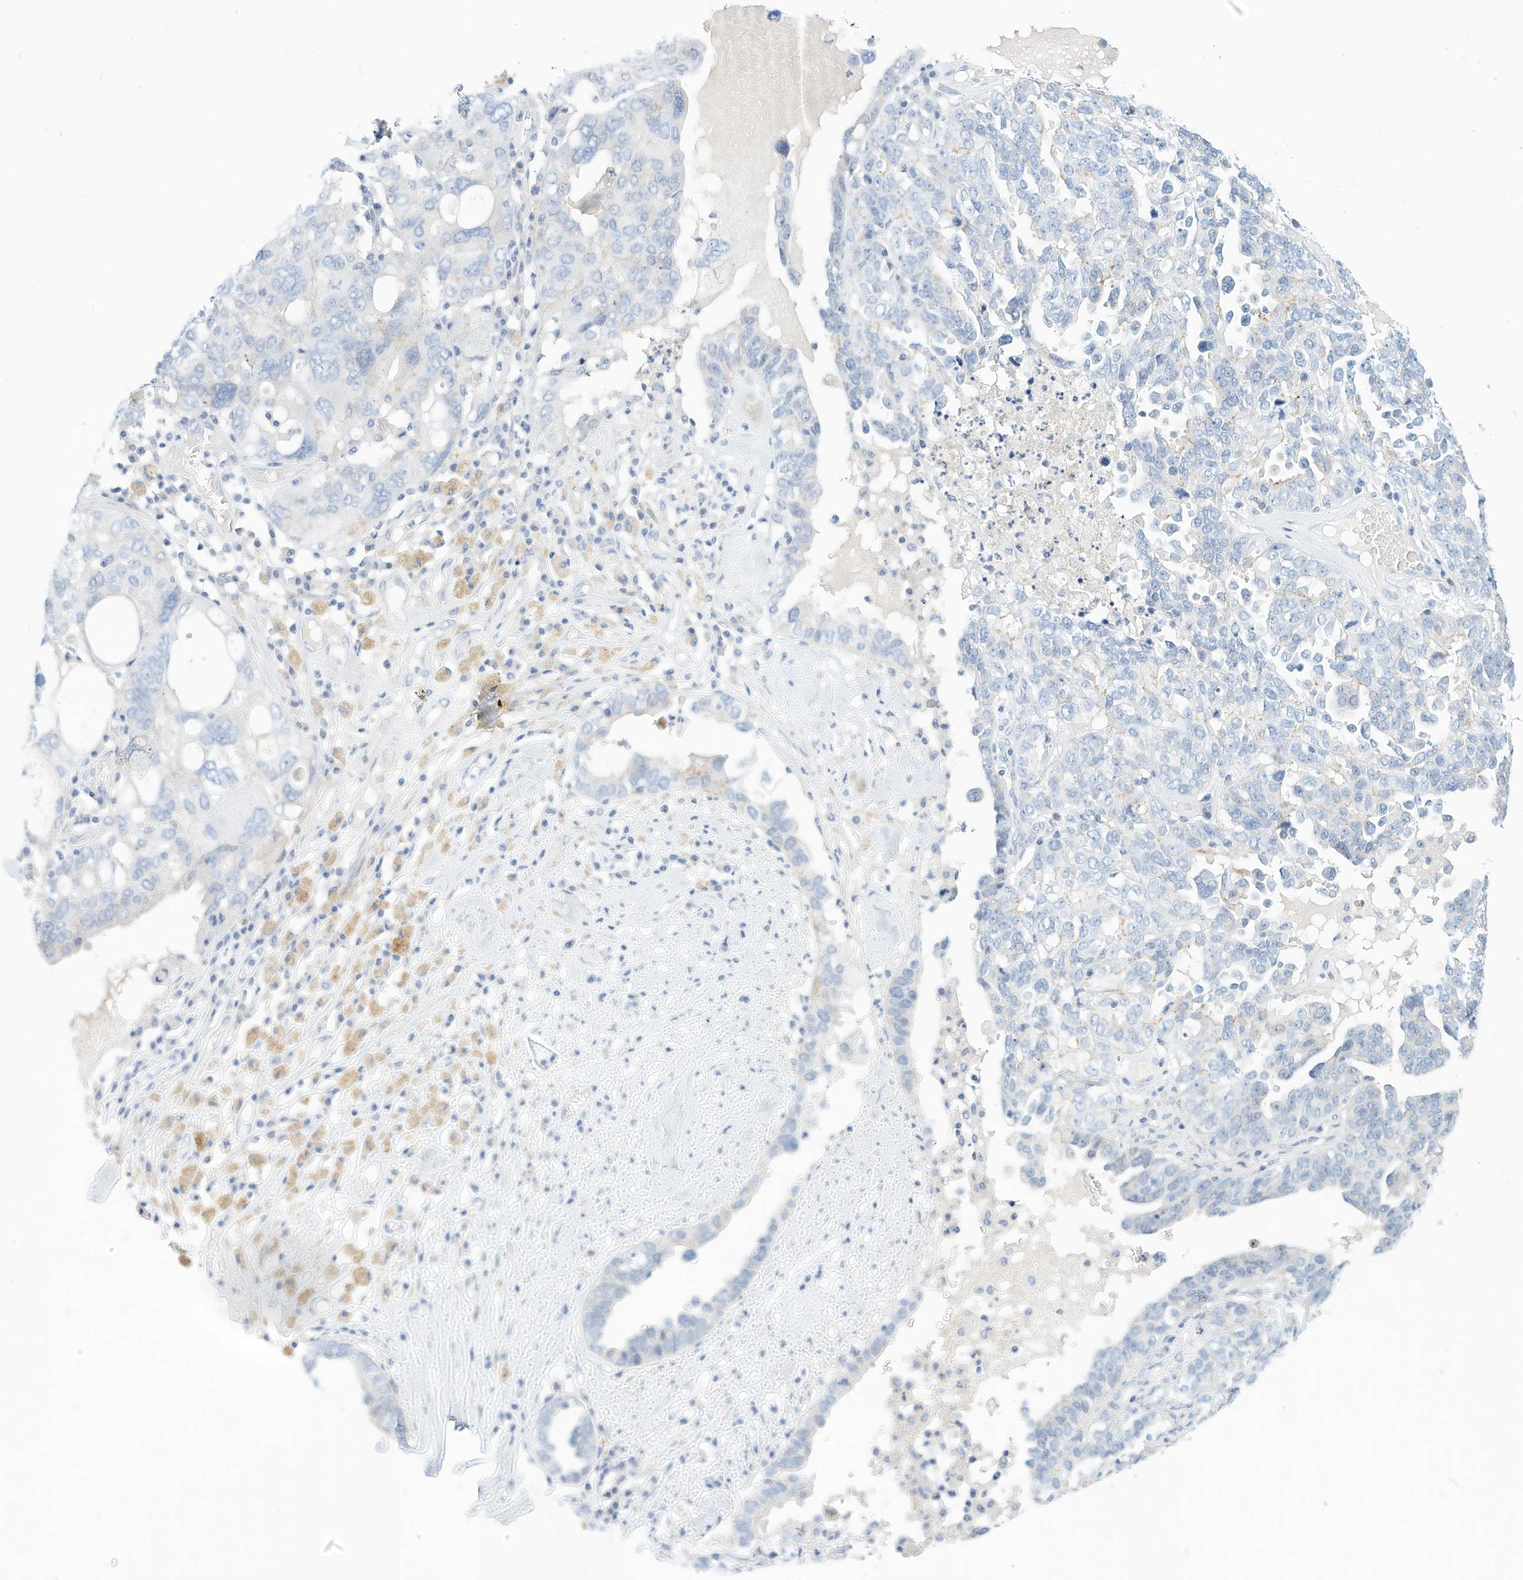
{"staining": {"intensity": "negative", "quantity": "none", "location": "none"}, "tissue": "ovarian cancer", "cell_type": "Tumor cells", "image_type": "cancer", "snomed": [{"axis": "morphology", "description": "Carcinoma, endometroid"}, {"axis": "topography", "description": "Ovary"}], "caption": "This is an immunohistochemistry photomicrograph of endometroid carcinoma (ovarian). There is no expression in tumor cells.", "gene": "SPOCD1", "patient": {"sex": "female", "age": 62}}